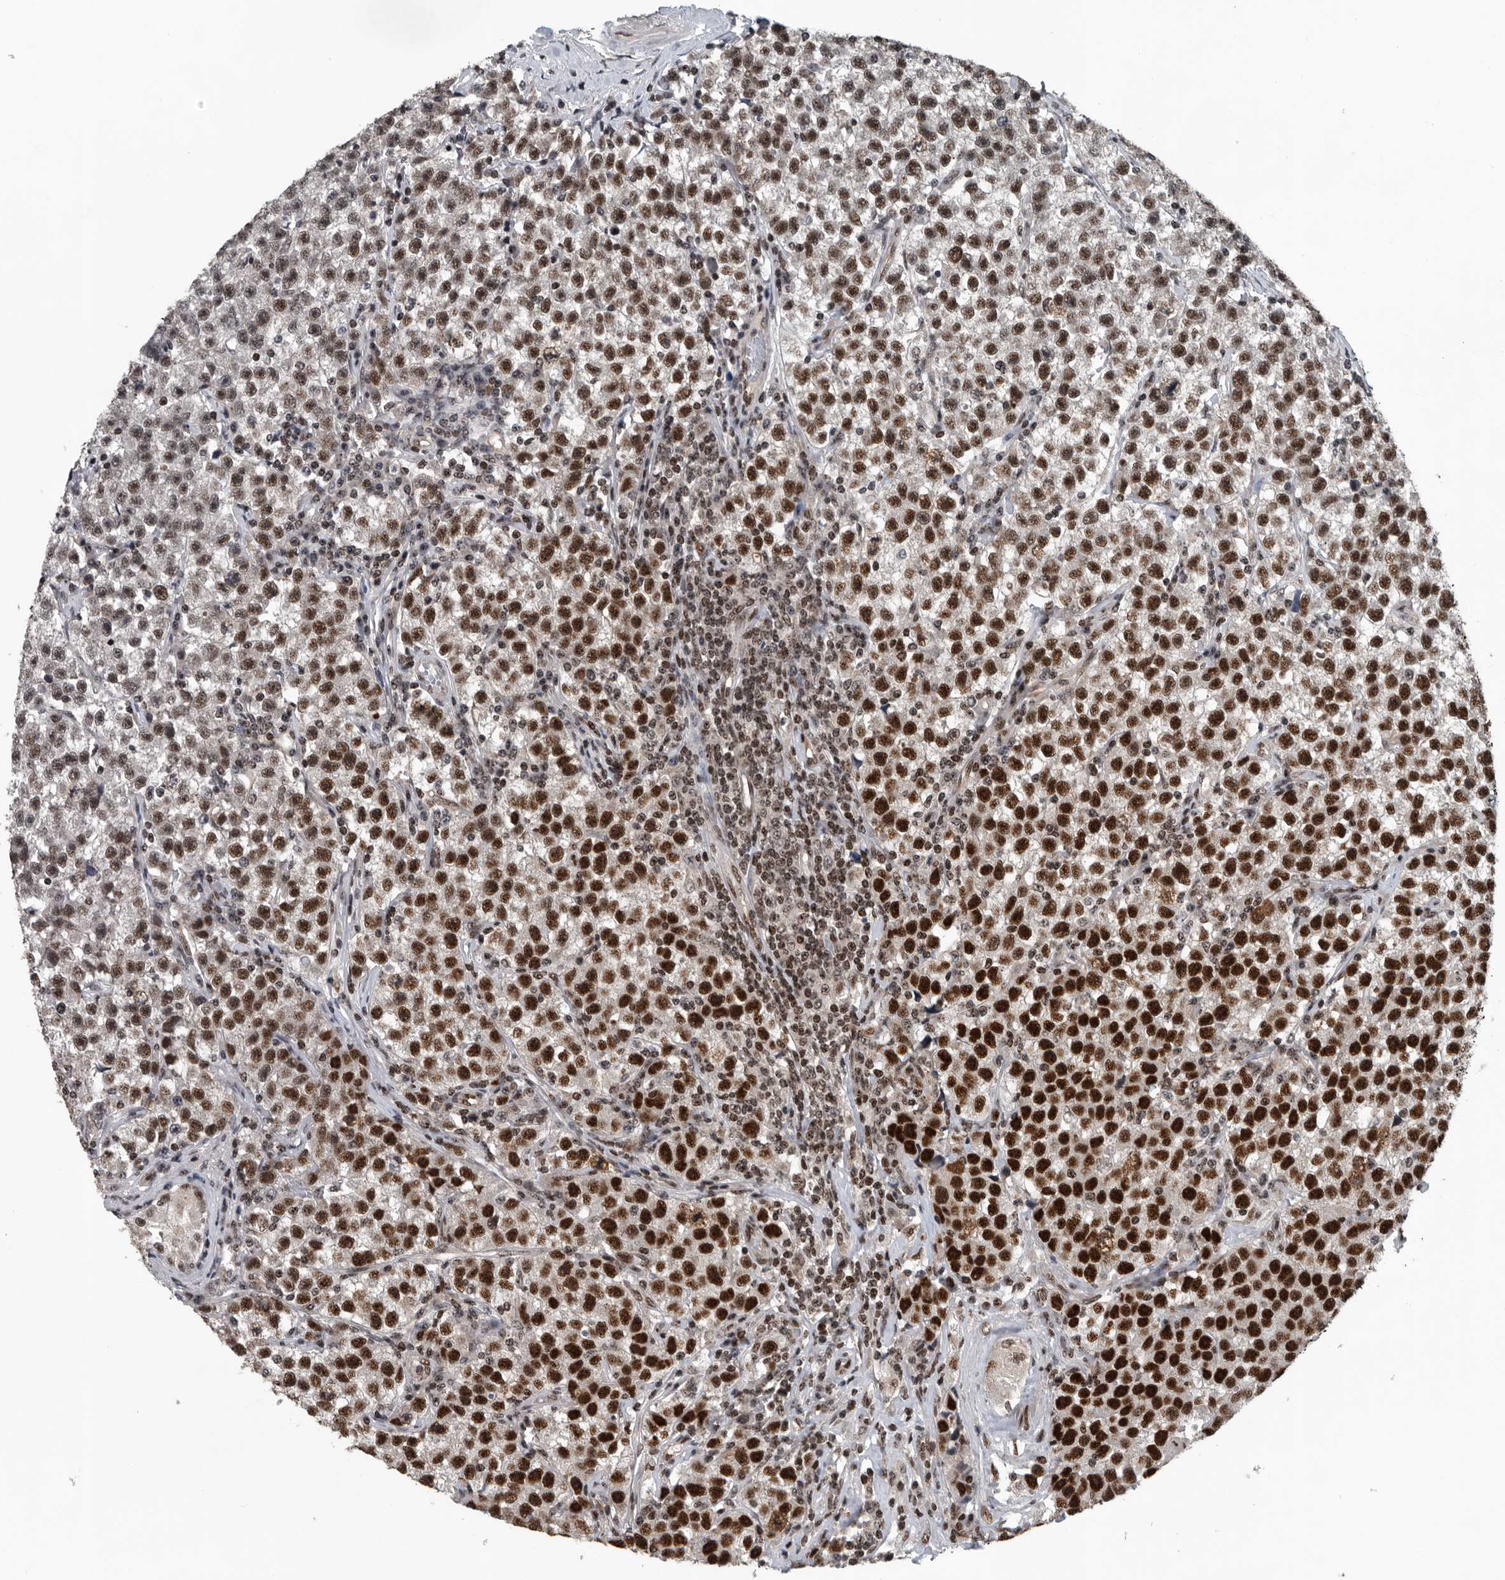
{"staining": {"intensity": "strong", "quantity": ">75%", "location": "nuclear"}, "tissue": "testis cancer", "cell_type": "Tumor cells", "image_type": "cancer", "snomed": [{"axis": "morphology", "description": "Seminoma, NOS"}, {"axis": "topography", "description": "Testis"}], "caption": "Seminoma (testis) was stained to show a protein in brown. There is high levels of strong nuclear staining in about >75% of tumor cells. (brown staining indicates protein expression, while blue staining denotes nuclei).", "gene": "SENP7", "patient": {"sex": "male", "age": 22}}